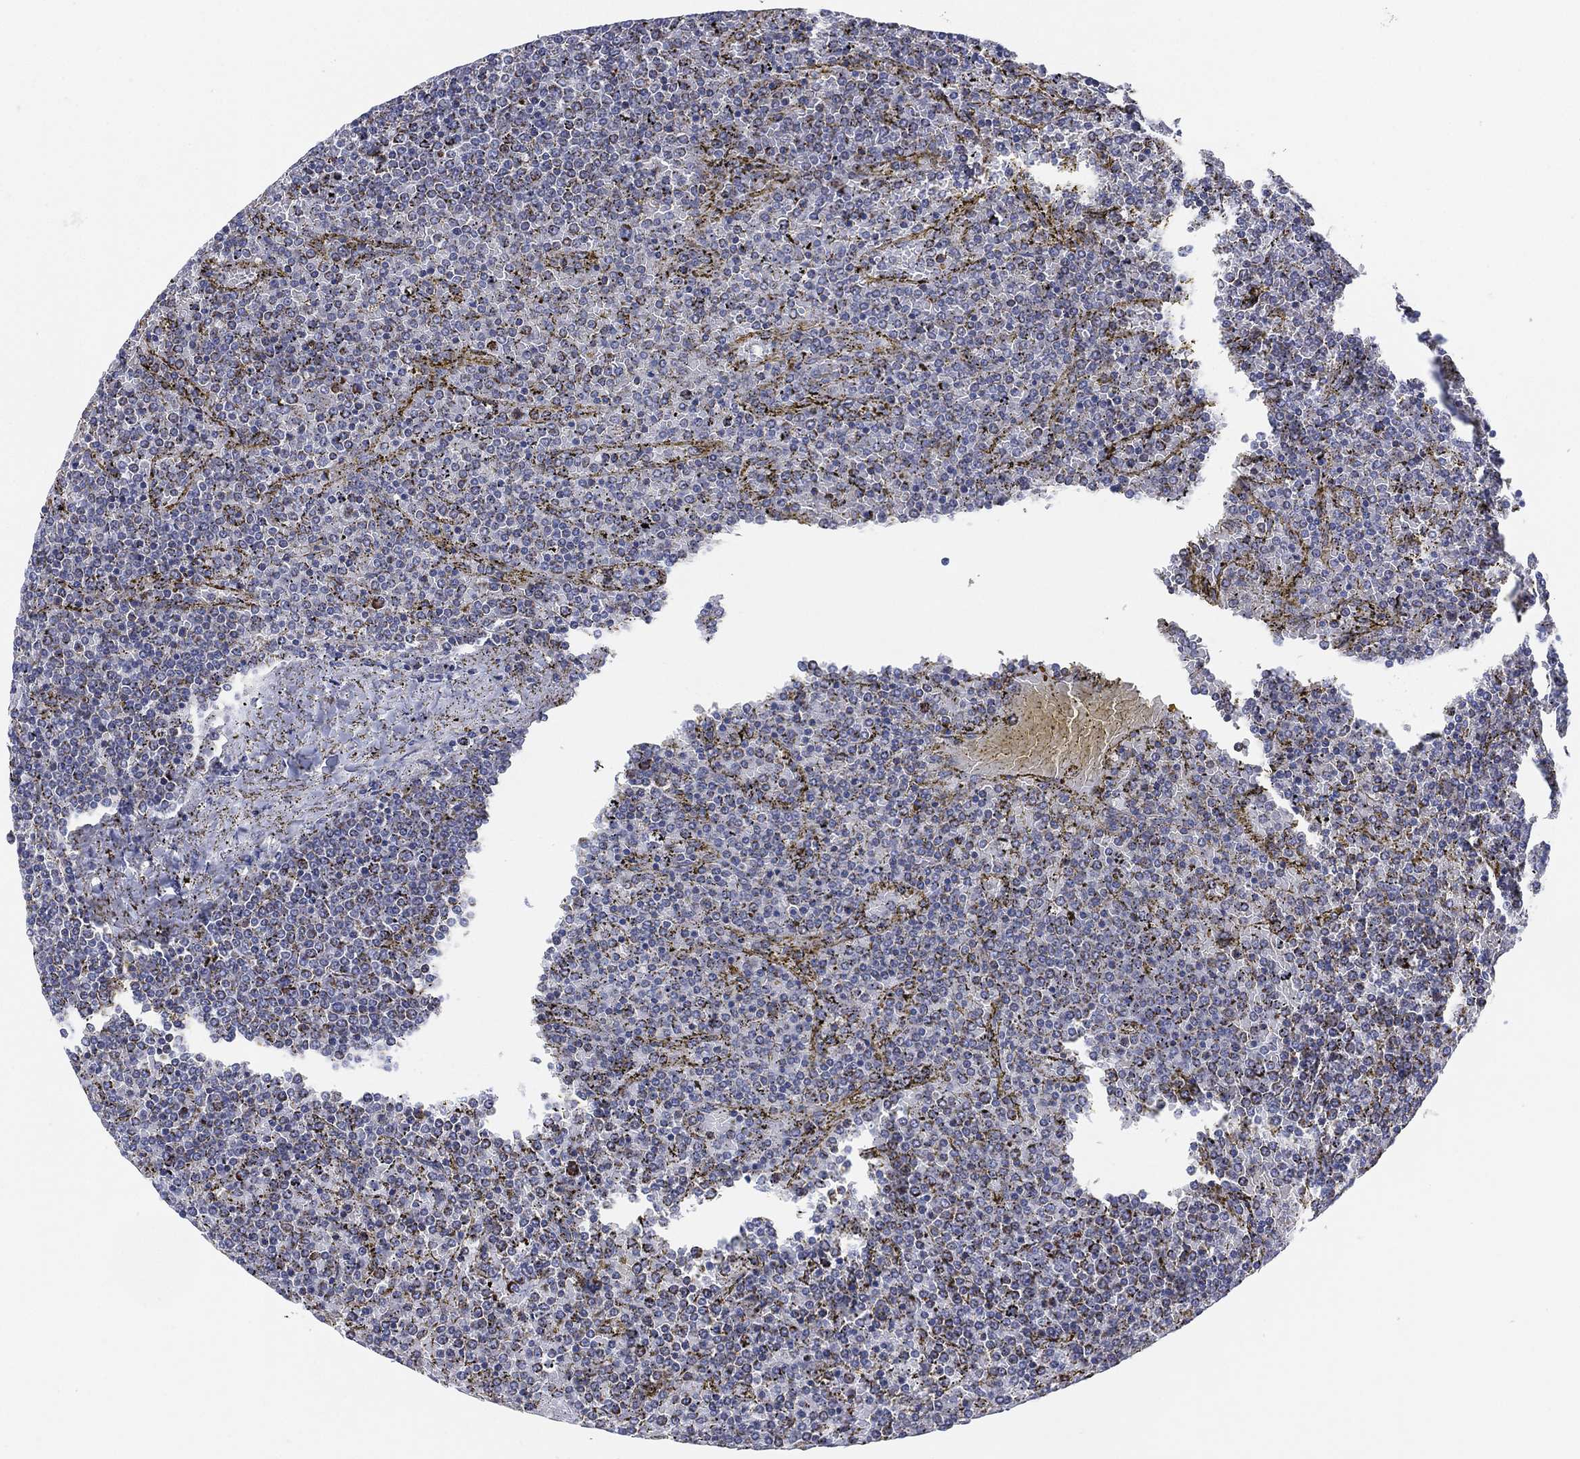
{"staining": {"intensity": "negative", "quantity": "none", "location": "none"}, "tissue": "lymphoma", "cell_type": "Tumor cells", "image_type": "cancer", "snomed": [{"axis": "morphology", "description": "Malignant lymphoma, non-Hodgkin's type, Low grade"}, {"axis": "topography", "description": "Spleen"}], "caption": "Tumor cells show no significant expression in malignant lymphoma, non-Hodgkin's type (low-grade).", "gene": "INA", "patient": {"sex": "female", "age": 77}}